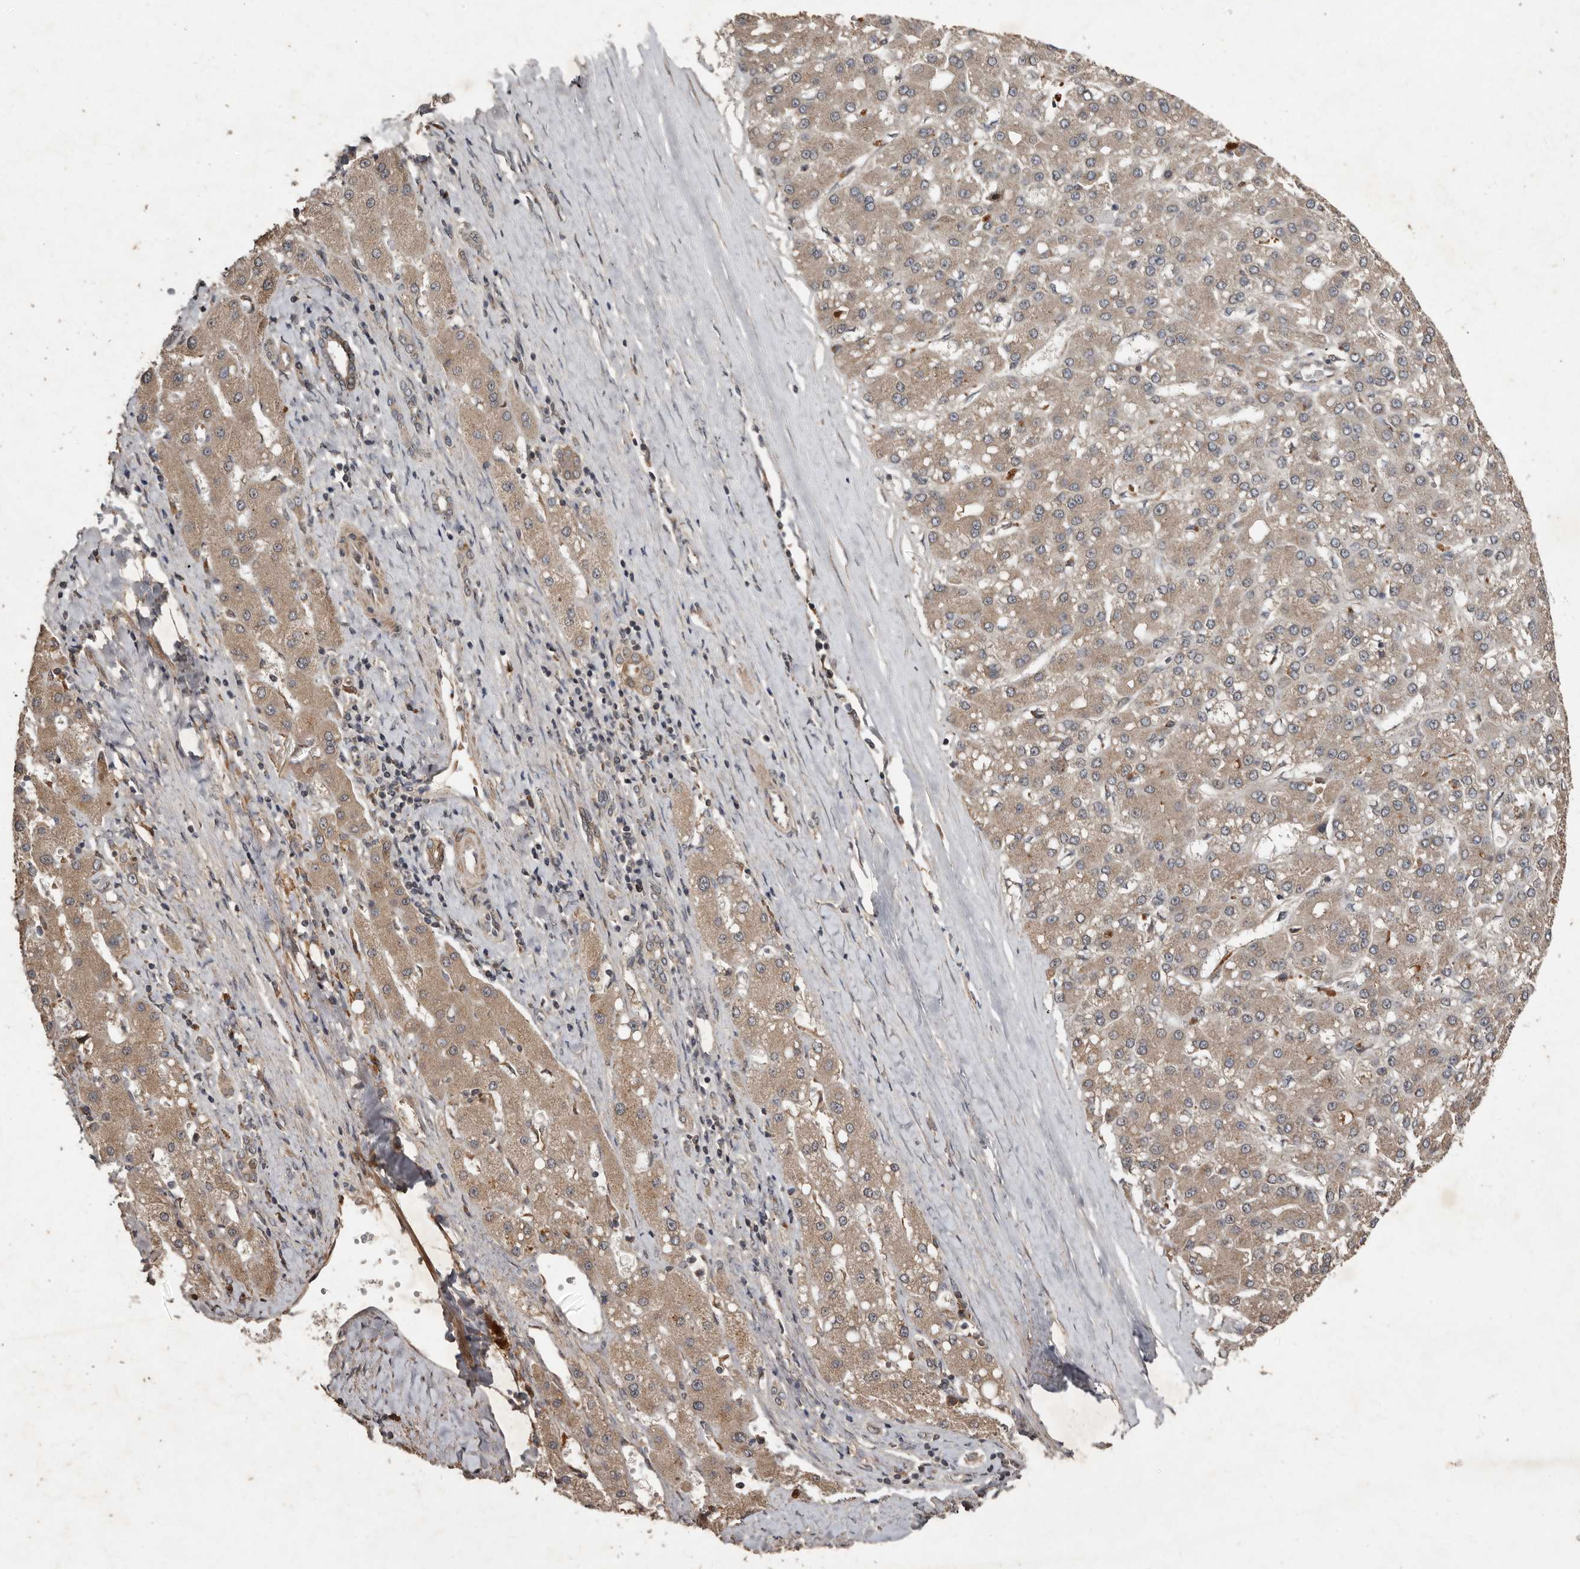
{"staining": {"intensity": "weak", "quantity": ">75%", "location": "cytoplasmic/membranous"}, "tissue": "liver cancer", "cell_type": "Tumor cells", "image_type": "cancer", "snomed": [{"axis": "morphology", "description": "Carcinoma, Hepatocellular, NOS"}, {"axis": "topography", "description": "Liver"}], "caption": "Protein analysis of liver hepatocellular carcinoma tissue exhibits weak cytoplasmic/membranous expression in approximately >75% of tumor cells. (DAB (3,3'-diaminobenzidine) = brown stain, brightfield microscopy at high magnification).", "gene": "KIF26B", "patient": {"sex": "male", "age": 67}}